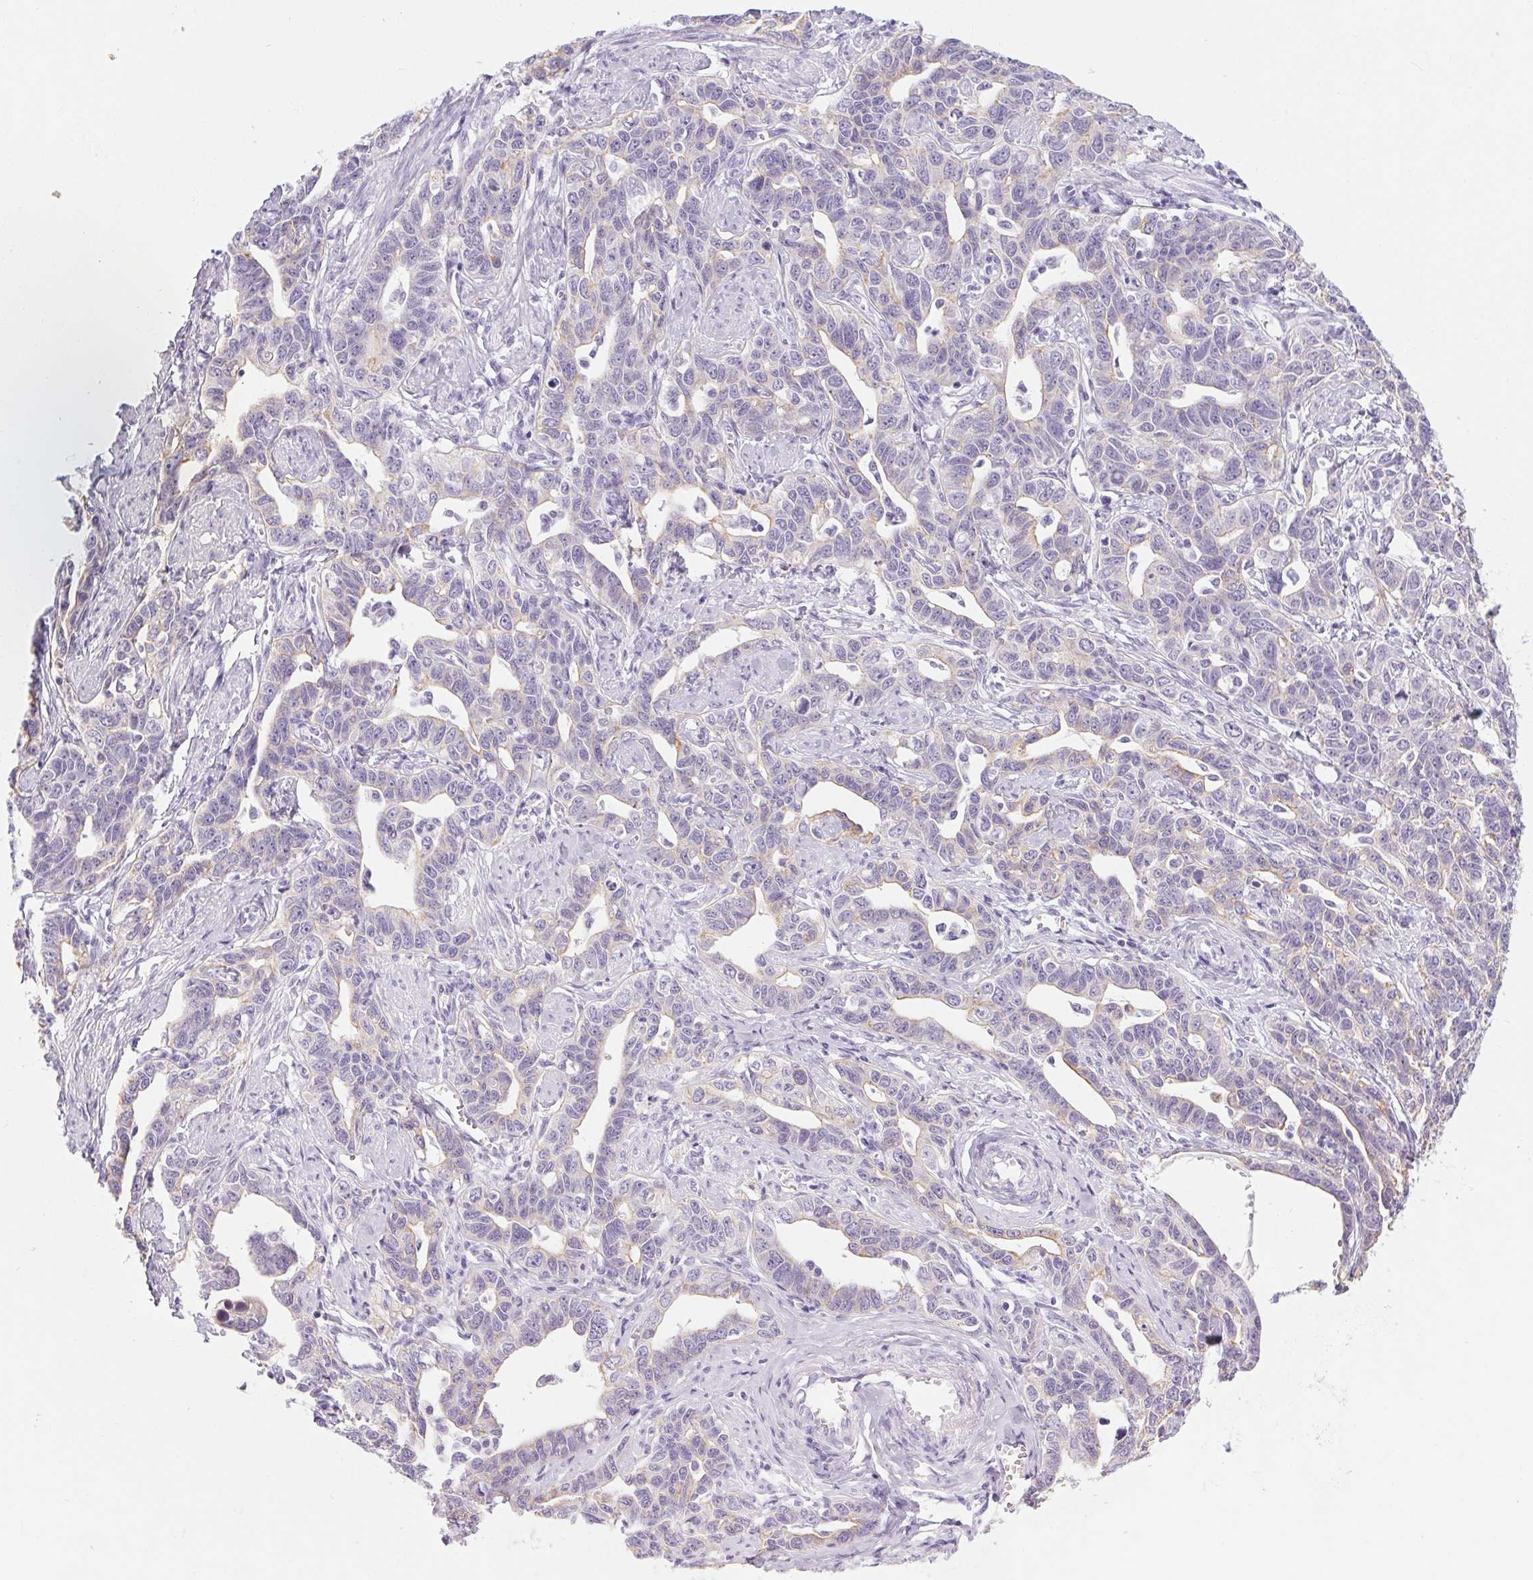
{"staining": {"intensity": "weak", "quantity": "<25%", "location": "cytoplasmic/membranous"}, "tissue": "ovarian cancer", "cell_type": "Tumor cells", "image_type": "cancer", "snomed": [{"axis": "morphology", "description": "Cystadenocarcinoma, serous, NOS"}, {"axis": "topography", "description": "Ovary"}], "caption": "High magnification brightfield microscopy of ovarian cancer stained with DAB (brown) and counterstained with hematoxylin (blue): tumor cells show no significant staining.", "gene": "RPTN", "patient": {"sex": "female", "age": 69}}